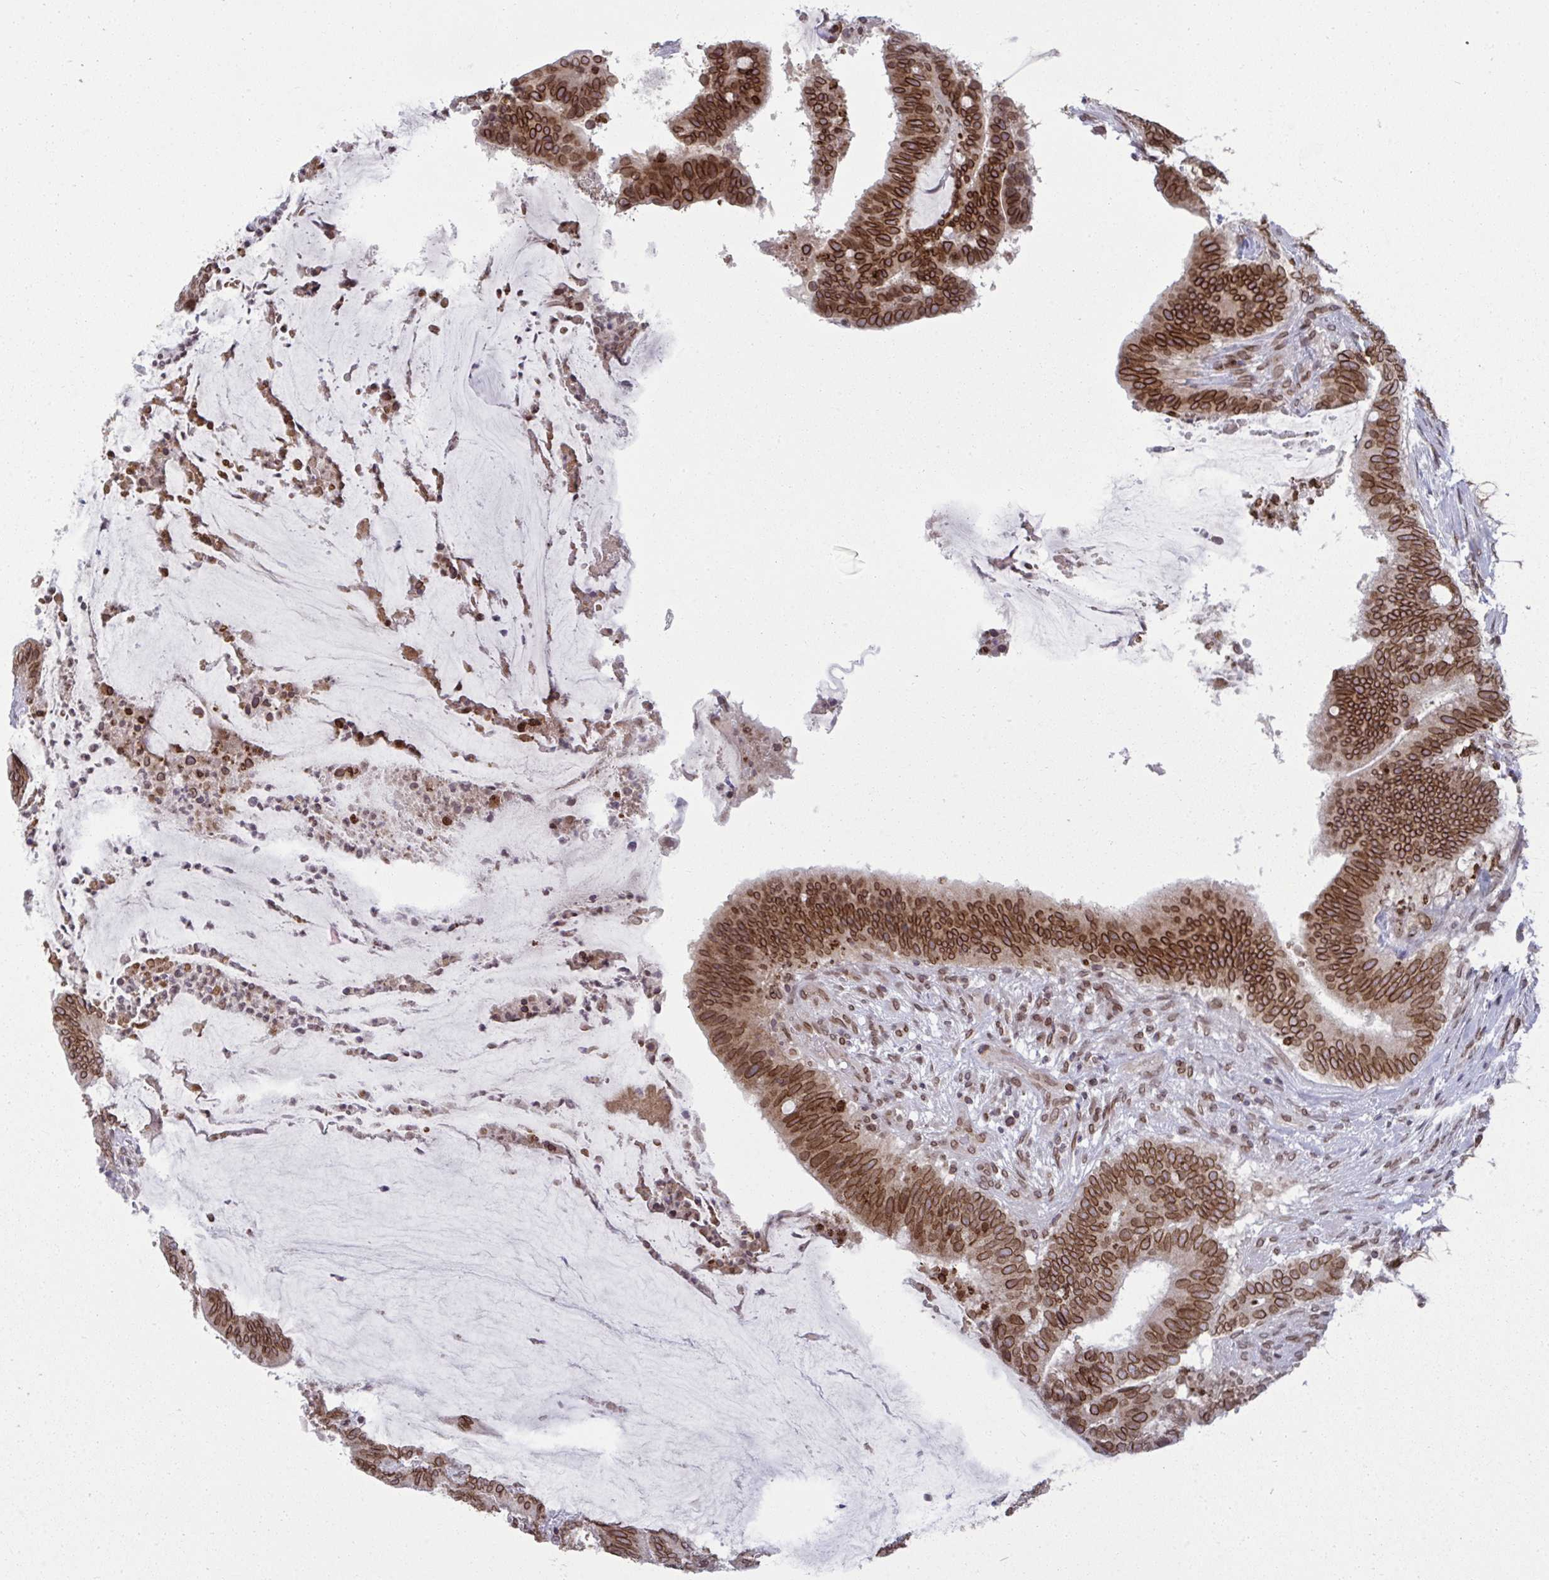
{"staining": {"intensity": "moderate", "quantity": ">75%", "location": "cytoplasmic/membranous,nuclear"}, "tissue": "colorectal cancer", "cell_type": "Tumor cells", "image_type": "cancer", "snomed": [{"axis": "morphology", "description": "Adenocarcinoma, NOS"}, {"axis": "topography", "description": "Colon"}], "caption": "Immunohistochemistry (DAB (3,3'-diaminobenzidine)) staining of human colorectal adenocarcinoma displays moderate cytoplasmic/membranous and nuclear protein staining in about >75% of tumor cells.", "gene": "RANBP2", "patient": {"sex": "female", "age": 43}}